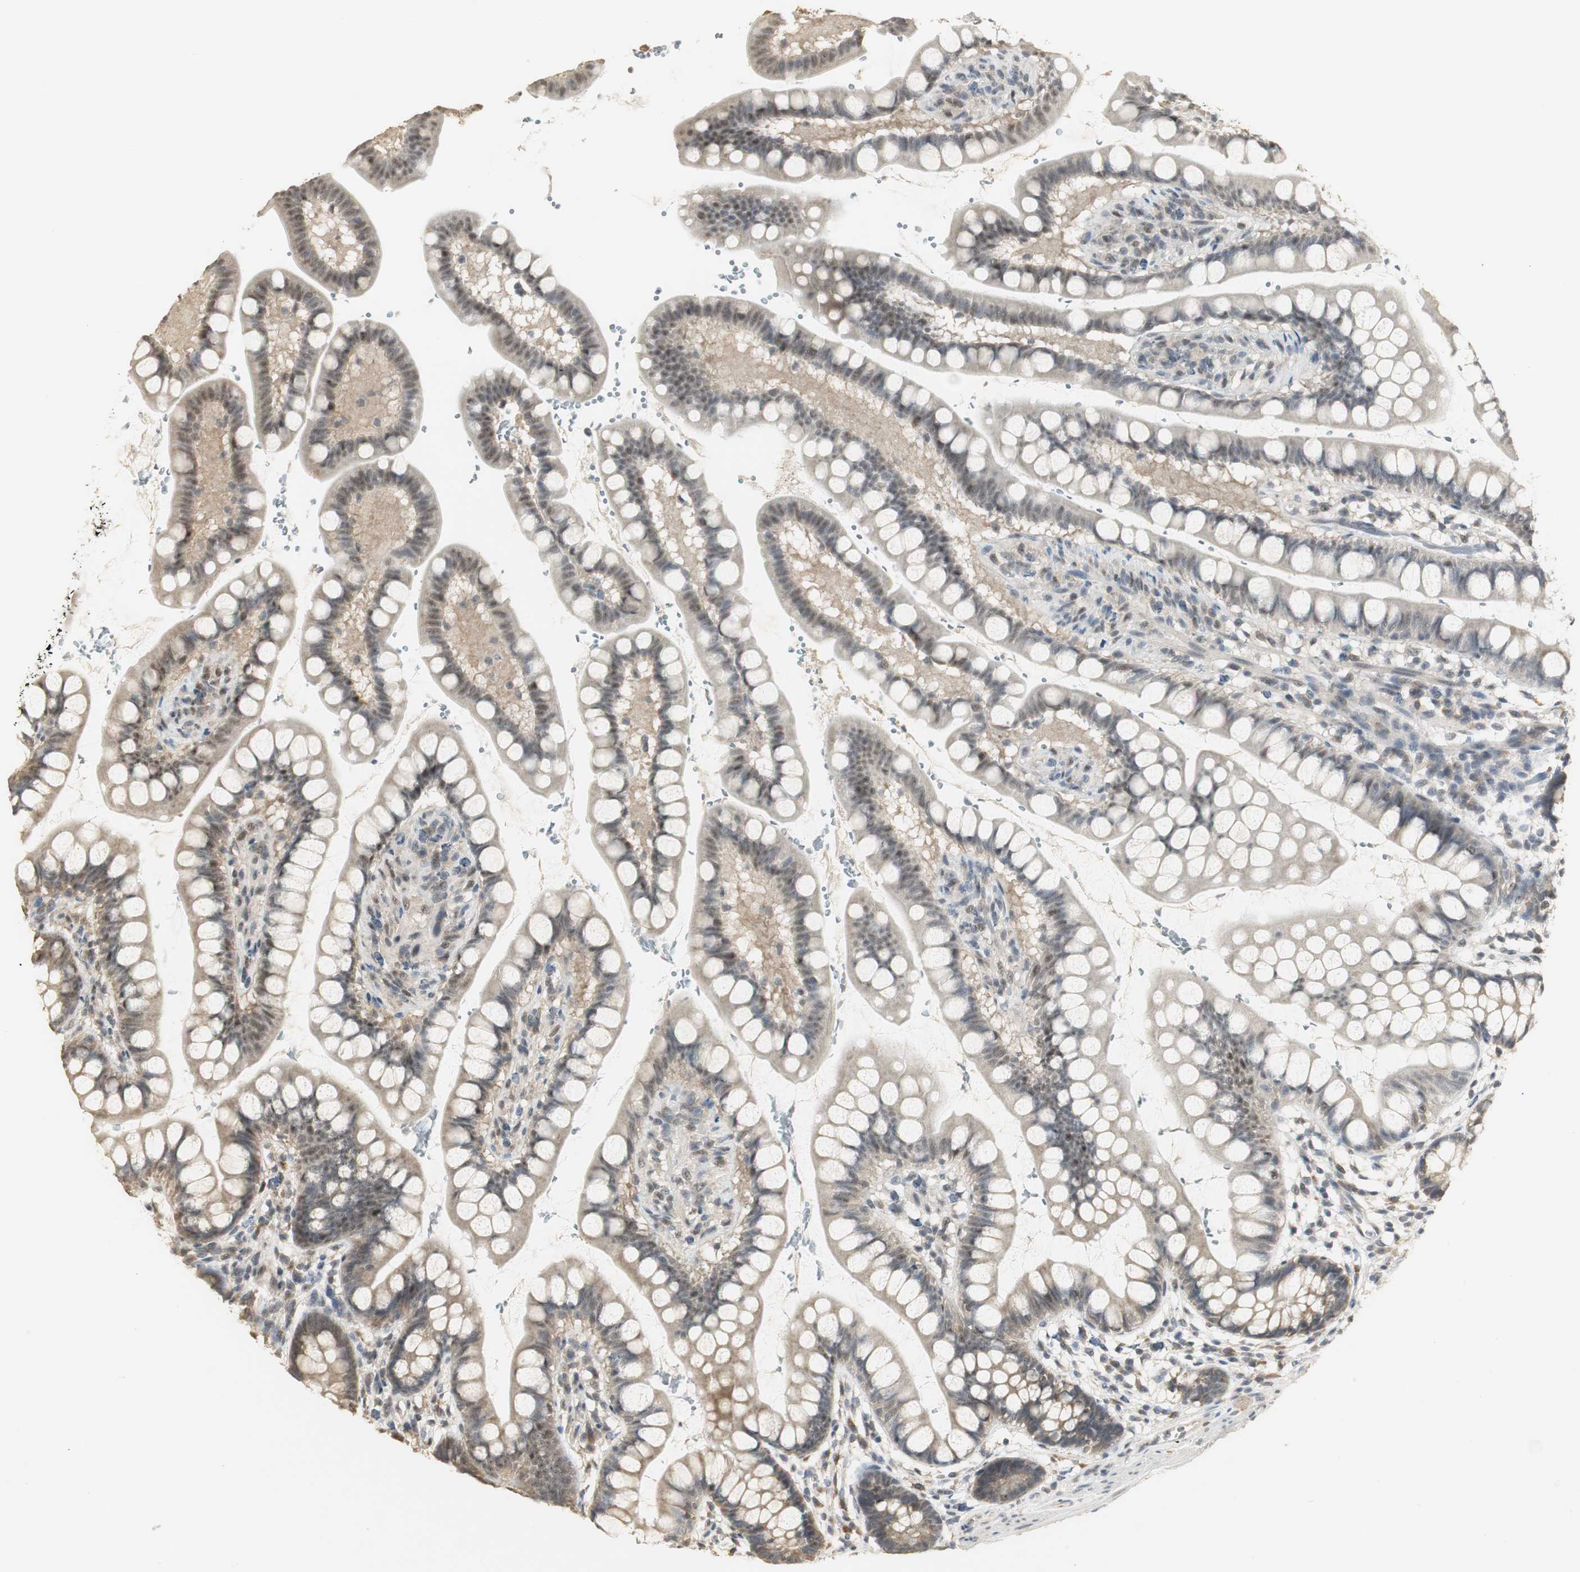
{"staining": {"intensity": "moderate", "quantity": "25%-75%", "location": "cytoplasmic/membranous,nuclear"}, "tissue": "small intestine", "cell_type": "Glandular cells", "image_type": "normal", "snomed": [{"axis": "morphology", "description": "Normal tissue, NOS"}, {"axis": "topography", "description": "Small intestine"}], "caption": "The histopathology image shows staining of normal small intestine, revealing moderate cytoplasmic/membranous,nuclear protein positivity (brown color) within glandular cells. The protein of interest is shown in brown color, while the nuclei are stained blue.", "gene": "ELOA", "patient": {"sex": "female", "age": 58}}